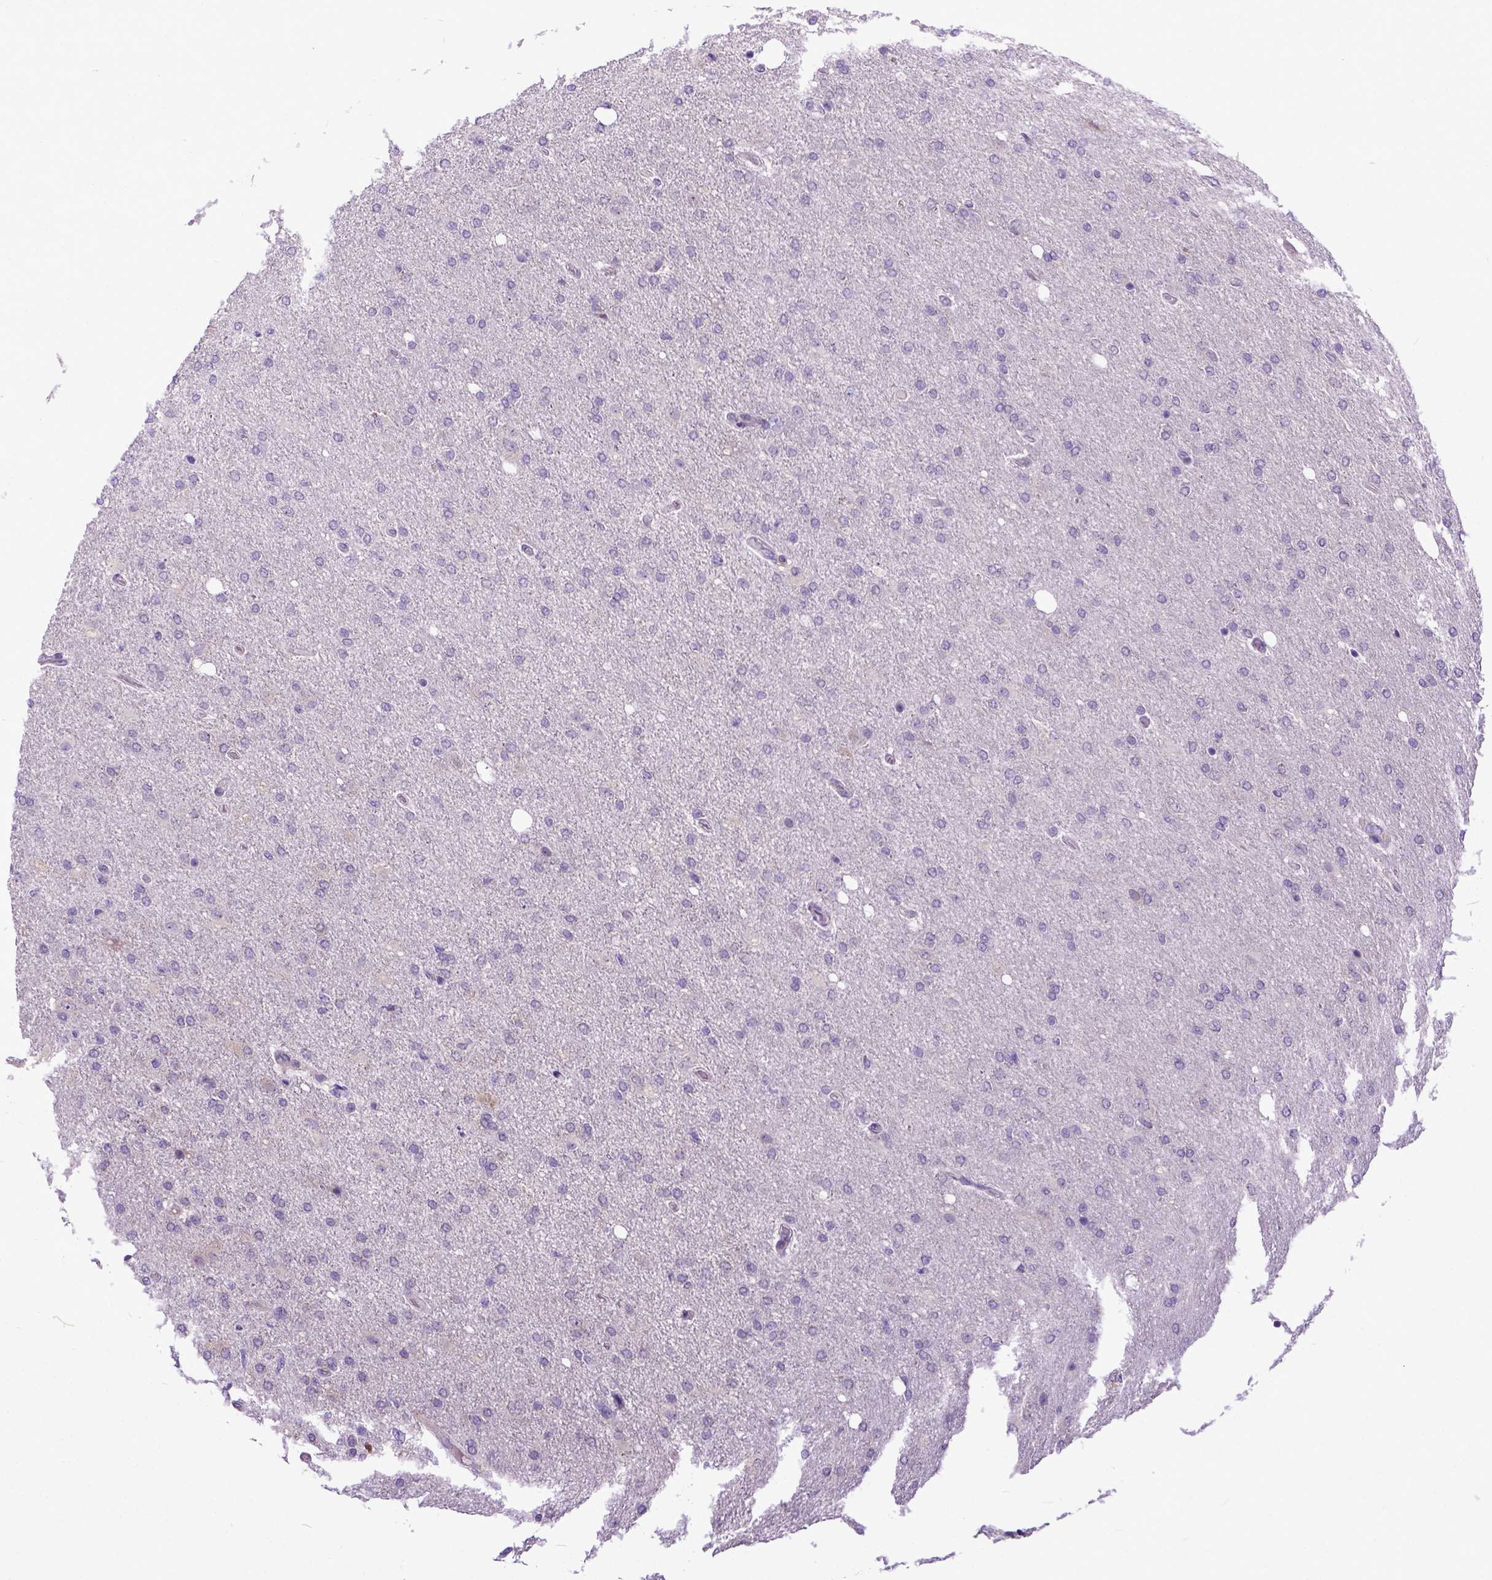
{"staining": {"intensity": "negative", "quantity": "none", "location": "none"}, "tissue": "glioma", "cell_type": "Tumor cells", "image_type": "cancer", "snomed": [{"axis": "morphology", "description": "Glioma, malignant, High grade"}, {"axis": "topography", "description": "Cerebral cortex"}], "caption": "Immunohistochemistry image of neoplastic tissue: high-grade glioma (malignant) stained with DAB (3,3'-diaminobenzidine) shows no significant protein expression in tumor cells.", "gene": "NEK5", "patient": {"sex": "male", "age": 70}}